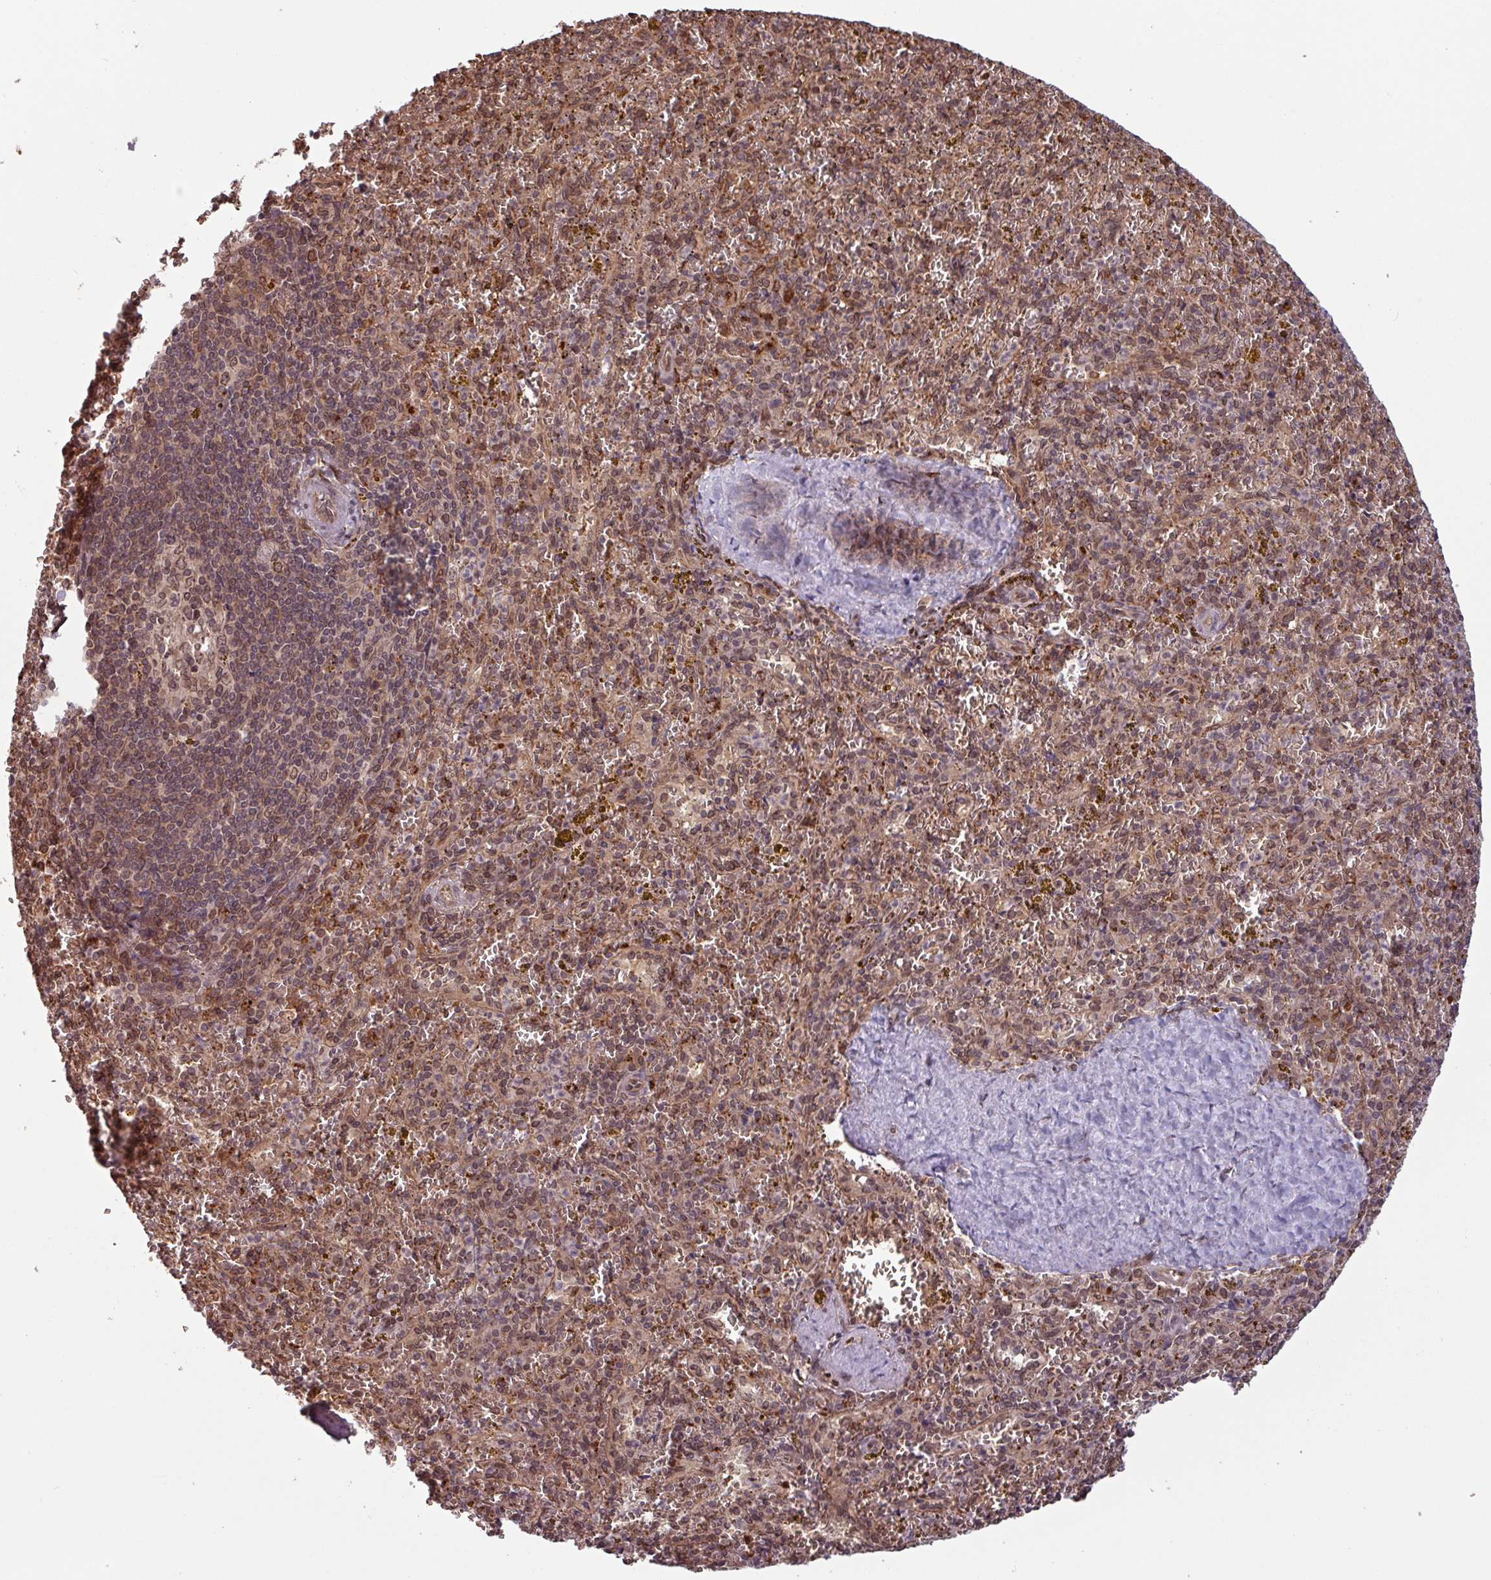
{"staining": {"intensity": "weak", "quantity": "25%-75%", "location": "cytoplasmic/membranous,nuclear"}, "tissue": "spleen", "cell_type": "Cells in red pulp", "image_type": "normal", "snomed": [{"axis": "morphology", "description": "Normal tissue, NOS"}, {"axis": "topography", "description": "Spleen"}], "caption": "The image demonstrates a brown stain indicating the presence of a protein in the cytoplasmic/membranous,nuclear of cells in red pulp in spleen. The staining was performed using DAB (3,3'-diaminobenzidine), with brown indicating positive protein expression. Nuclei are stained blue with hematoxylin.", "gene": "RBM4B", "patient": {"sex": "male", "age": 57}}